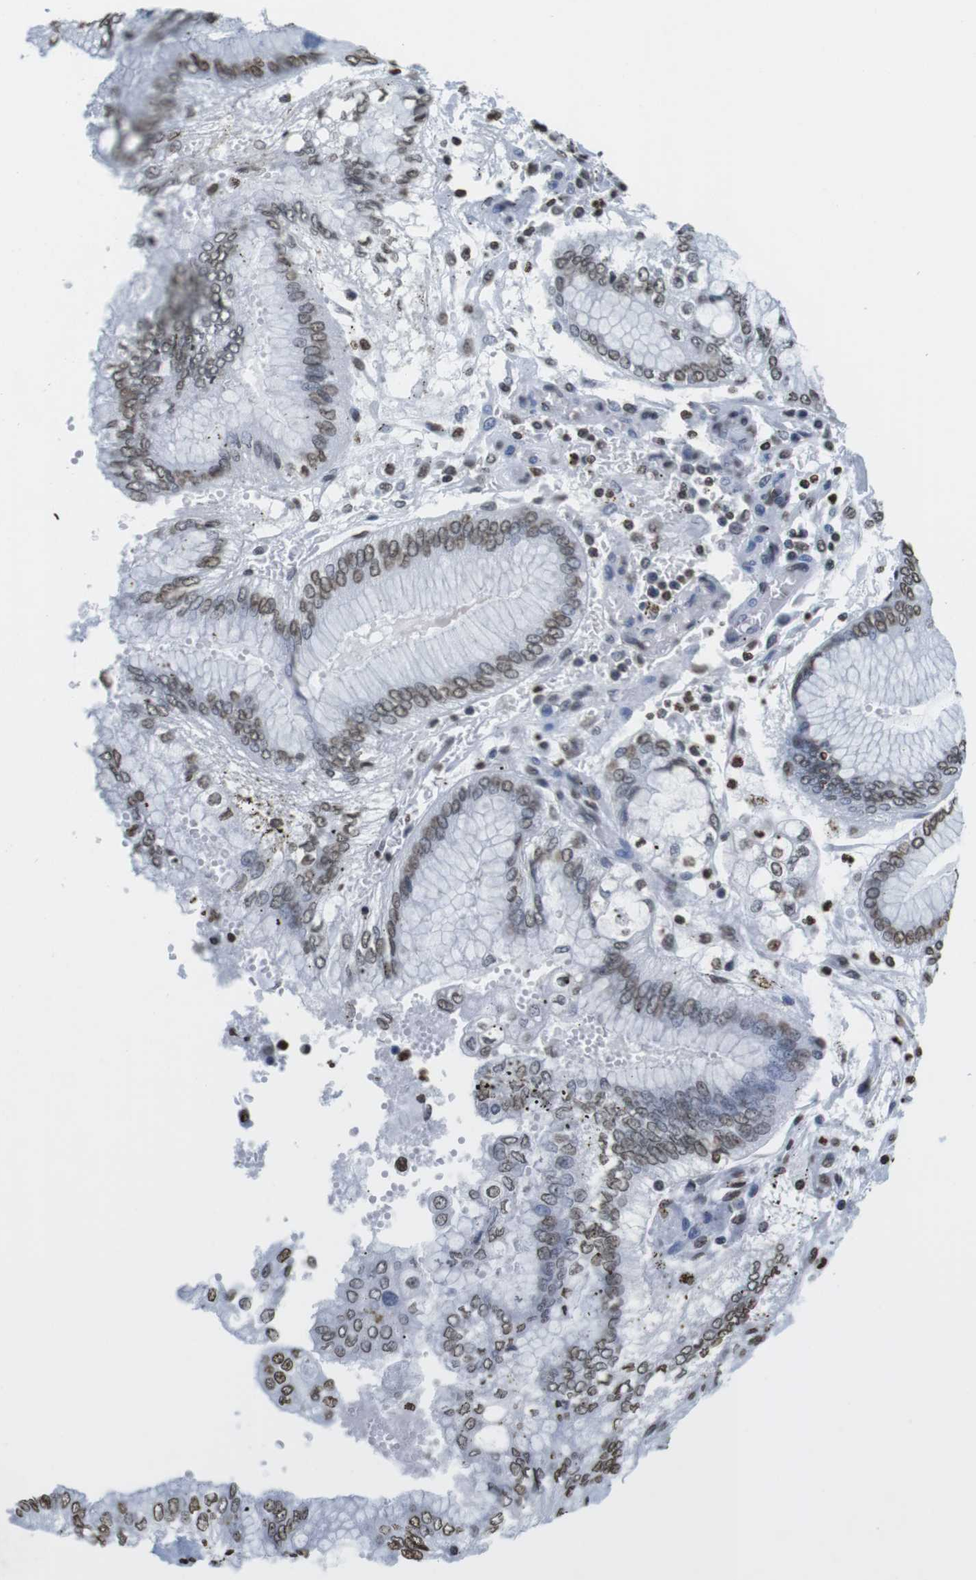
{"staining": {"intensity": "moderate", "quantity": "25%-75%", "location": "nuclear"}, "tissue": "stomach cancer", "cell_type": "Tumor cells", "image_type": "cancer", "snomed": [{"axis": "morphology", "description": "Adenocarcinoma, NOS"}, {"axis": "topography", "description": "Stomach"}], "caption": "This micrograph exhibits IHC staining of stomach cancer (adenocarcinoma), with medium moderate nuclear positivity in about 25%-75% of tumor cells.", "gene": "BSX", "patient": {"sex": "male", "age": 76}}